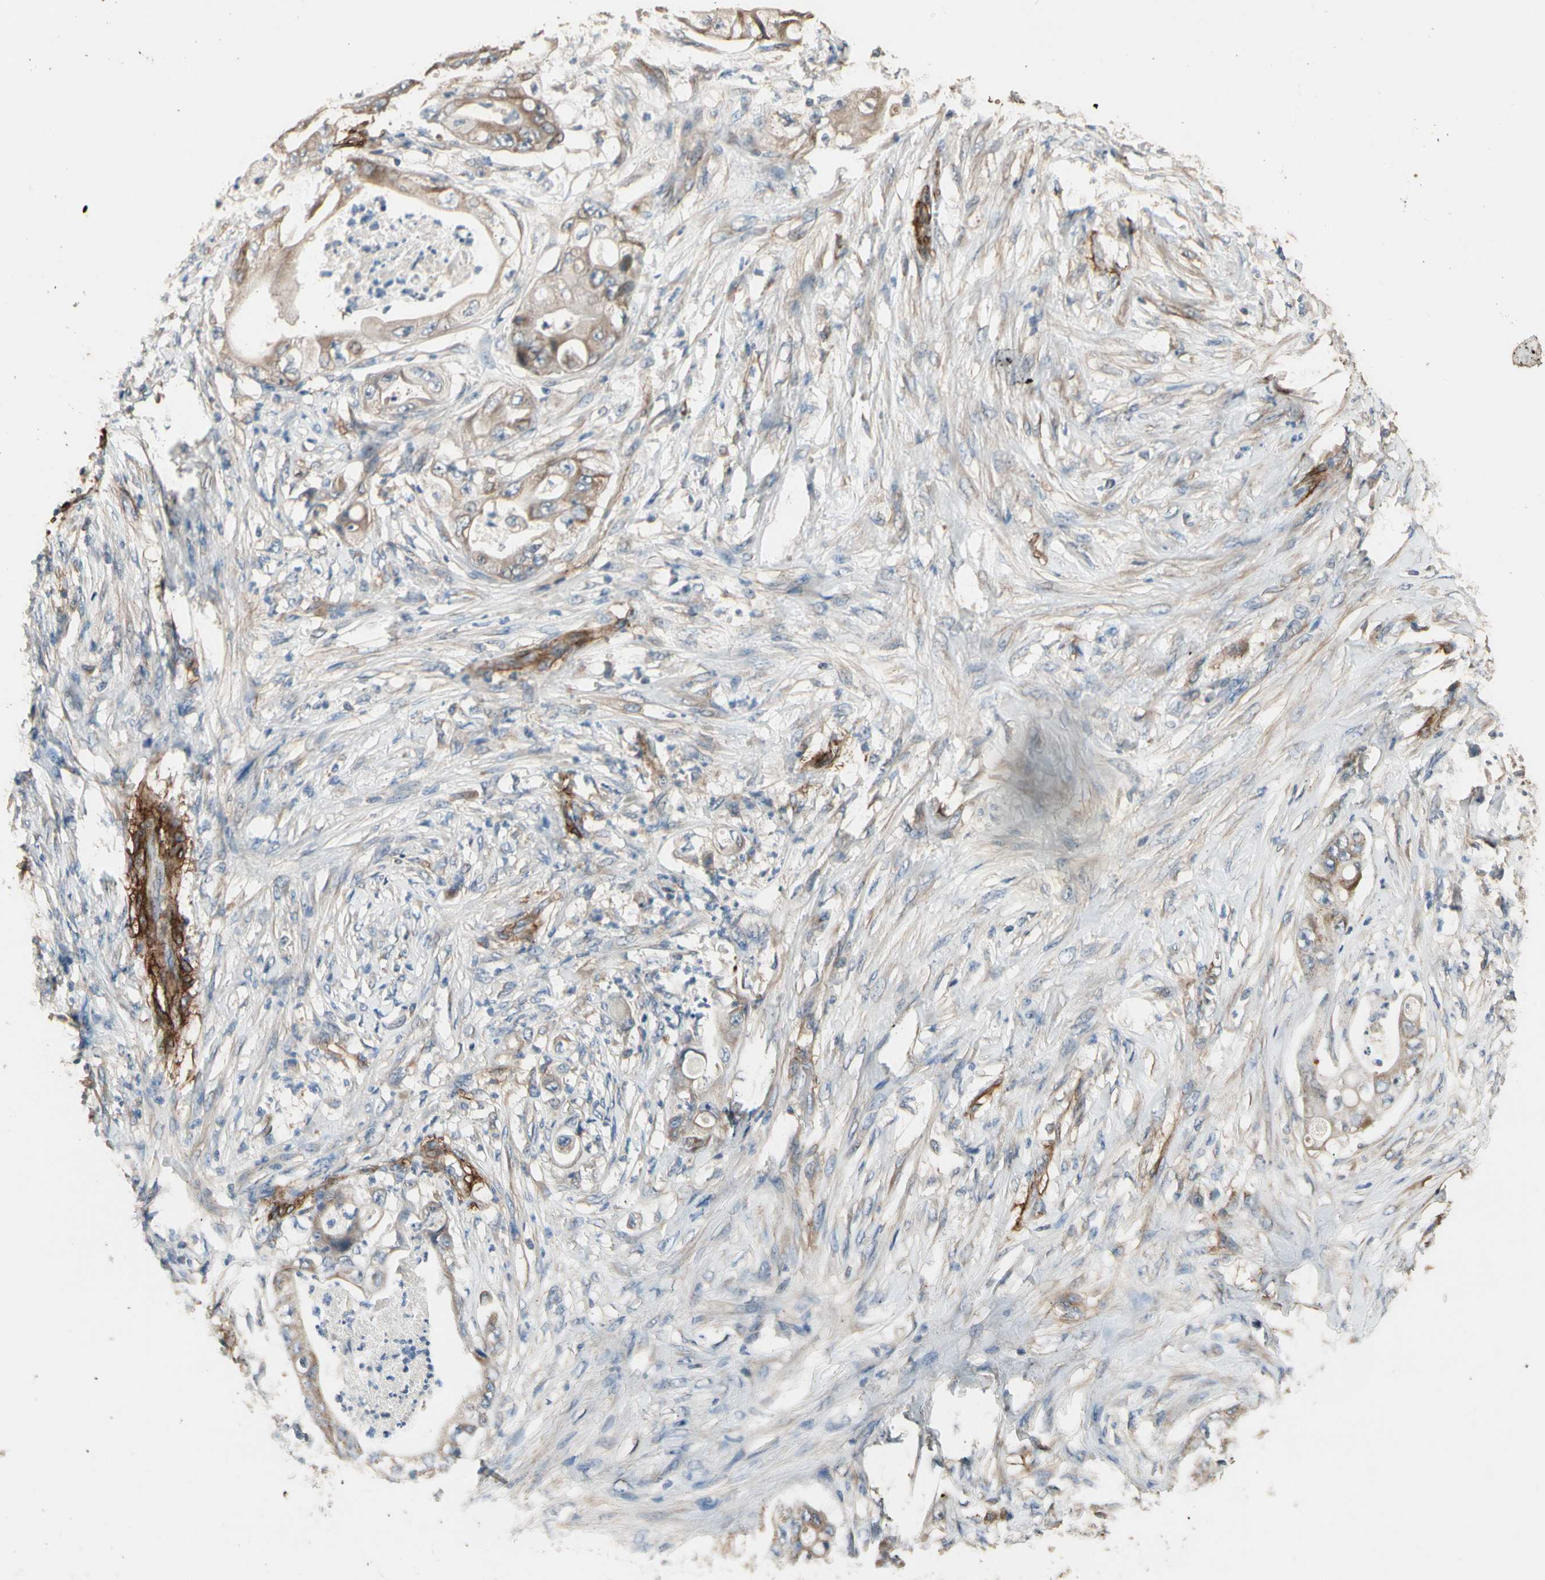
{"staining": {"intensity": "moderate", "quantity": ">75%", "location": "cytoplasmic/membranous"}, "tissue": "stomach cancer", "cell_type": "Tumor cells", "image_type": "cancer", "snomed": [{"axis": "morphology", "description": "Adenocarcinoma, NOS"}, {"axis": "topography", "description": "Stomach"}], "caption": "Immunohistochemical staining of human adenocarcinoma (stomach) displays medium levels of moderate cytoplasmic/membranous protein positivity in about >75% of tumor cells. (DAB (3,3'-diaminobenzidine) = brown stain, brightfield microscopy at high magnification).", "gene": "SUSD2", "patient": {"sex": "female", "age": 73}}